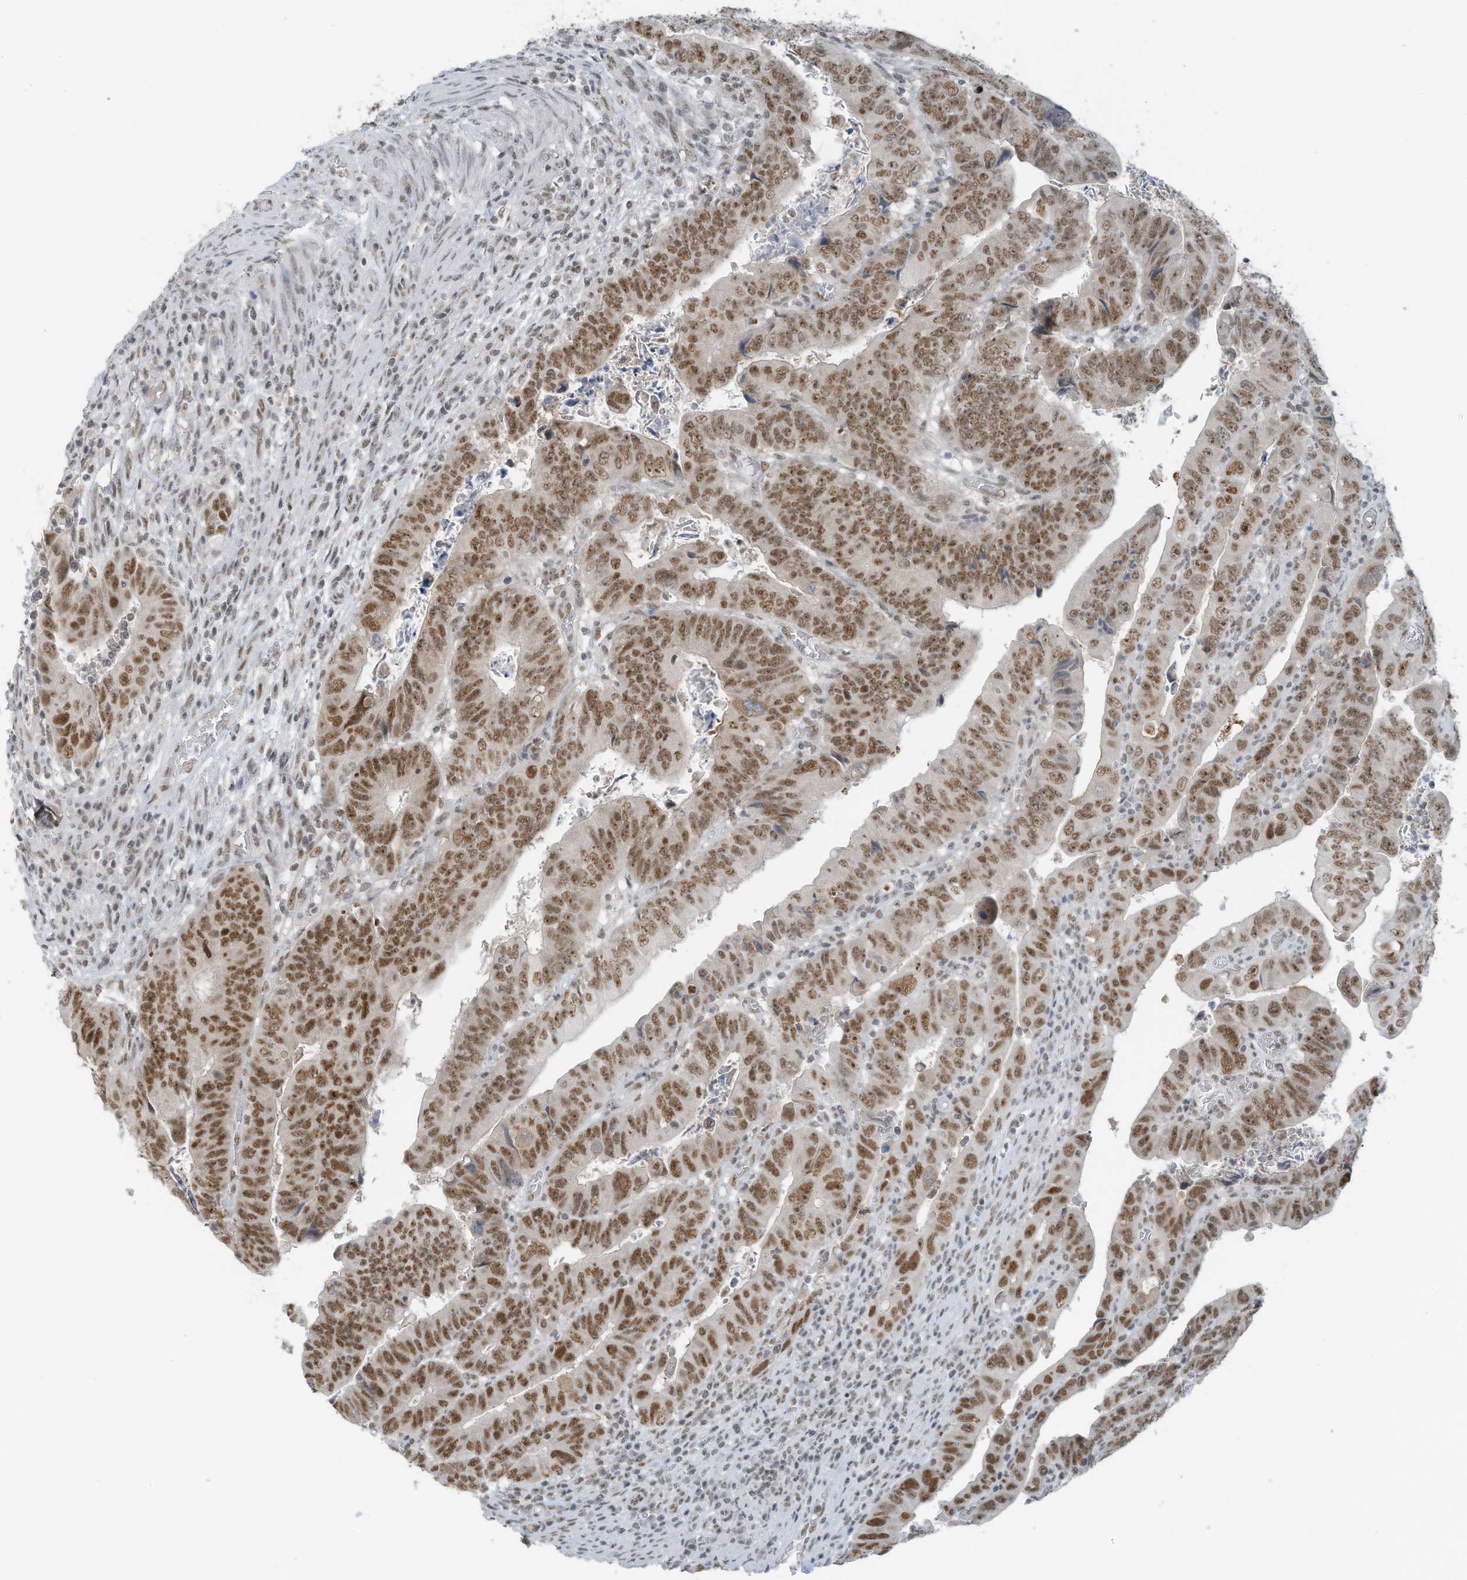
{"staining": {"intensity": "moderate", "quantity": ">75%", "location": "nuclear"}, "tissue": "colorectal cancer", "cell_type": "Tumor cells", "image_type": "cancer", "snomed": [{"axis": "morphology", "description": "Normal tissue, NOS"}, {"axis": "morphology", "description": "Adenocarcinoma, NOS"}, {"axis": "topography", "description": "Rectum"}], "caption": "About >75% of tumor cells in human adenocarcinoma (colorectal) display moderate nuclear protein expression as visualized by brown immunohistochemical staining.", "gene": "WRNIP1", "patient": {"sex": "female", "age": 65}}